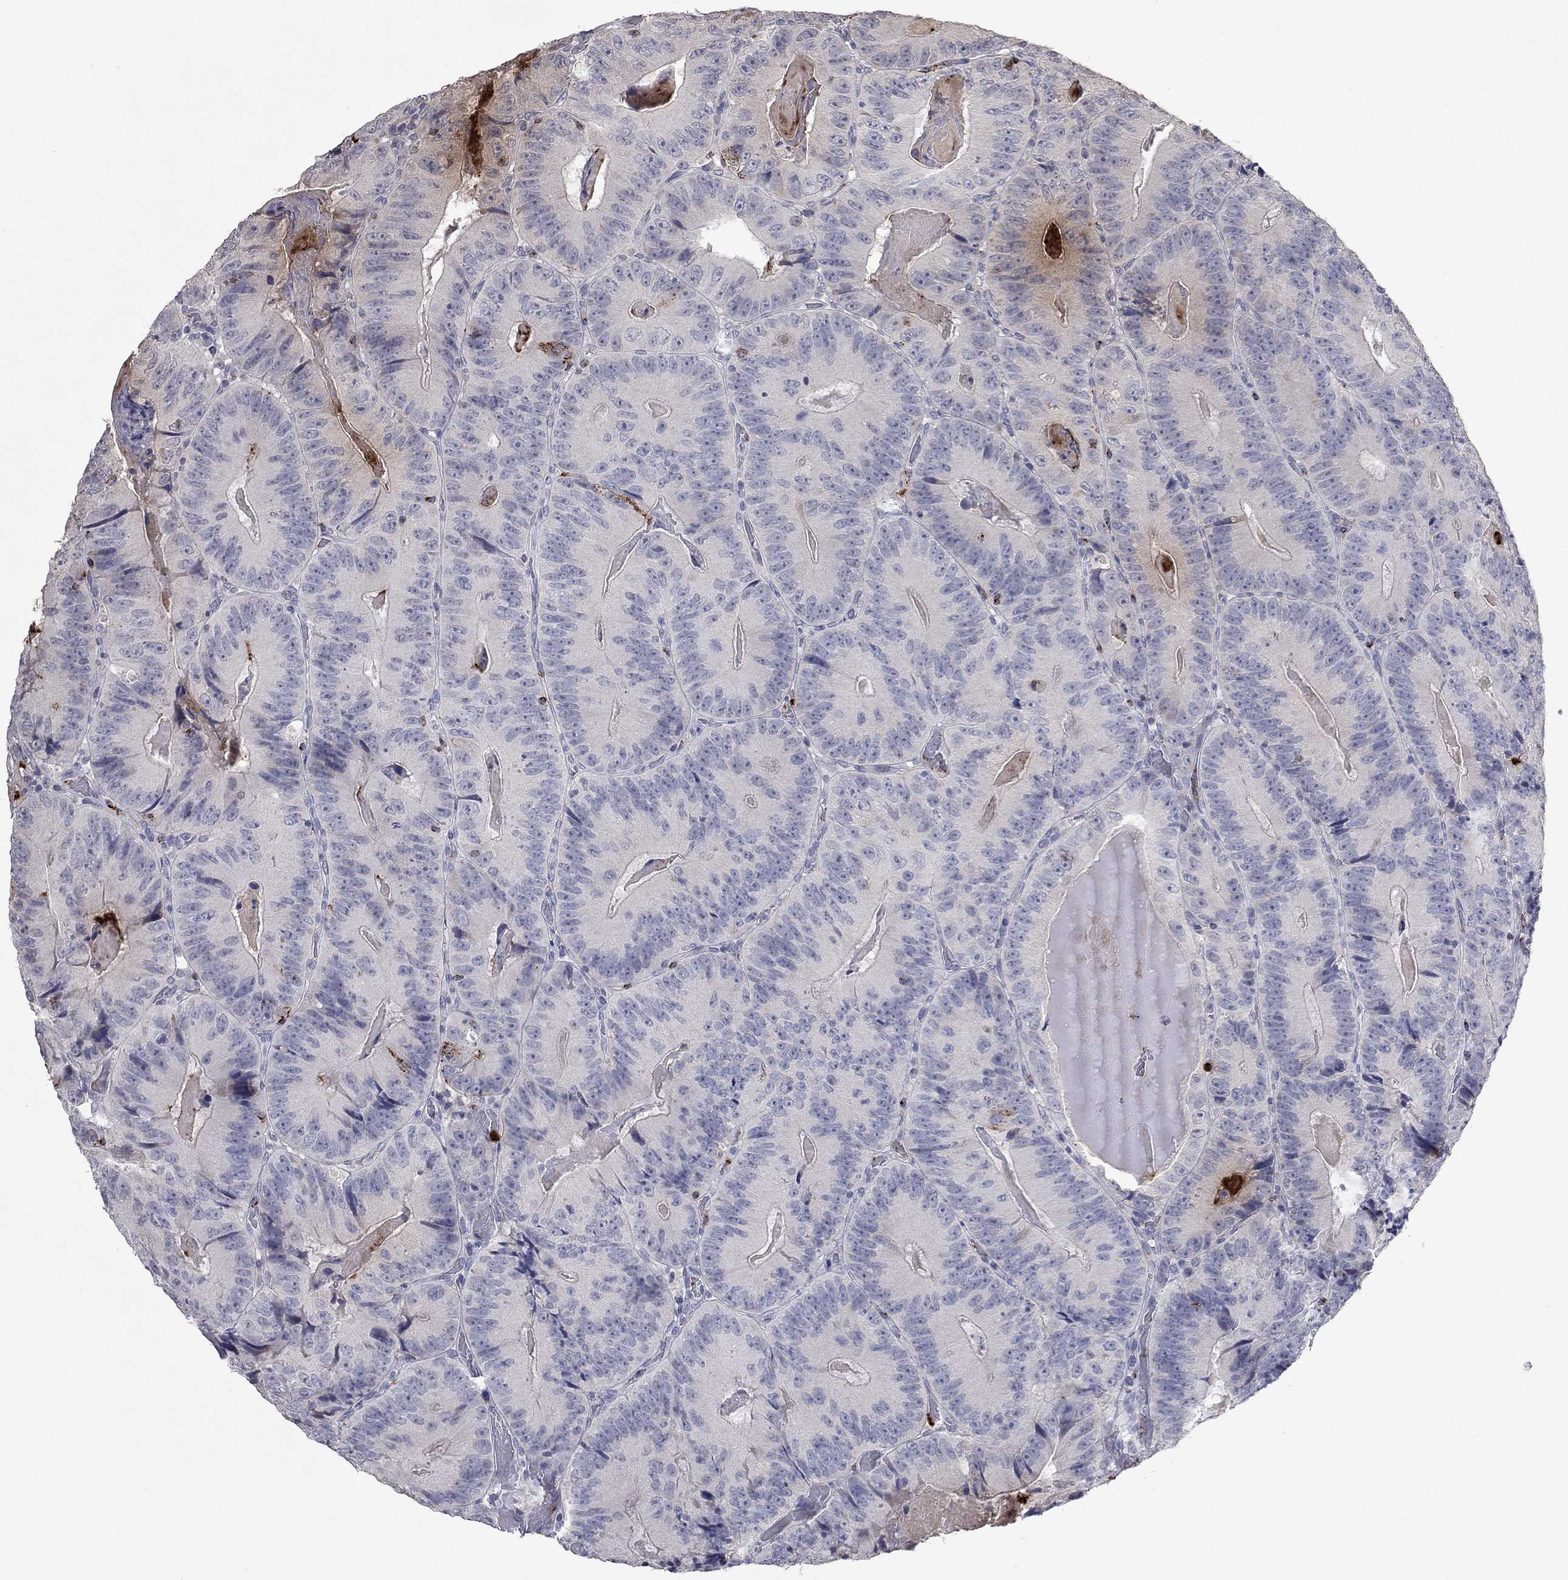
{"staining": {"intensity": "negative", "quantity": "none", "location": "none"}, "tissue": "colorectal cancer", "cell_type": "Tumor cells", "image_type": "cancer", "snomed": [{"axis": "morphology", "description": "Adenocarcinoma, NOS"}, {"axis": "topography", "description": "Colon"}], "caption": "Colorectal cancer (adenocarcinoma) was stained to show a protein in brown. There is no significant expression in tumor cells. (DAB immunohistochemistry with hematoxylin counter stain).", "gene": "CCL5", "patient": {"sex": "female", "age": 86}}